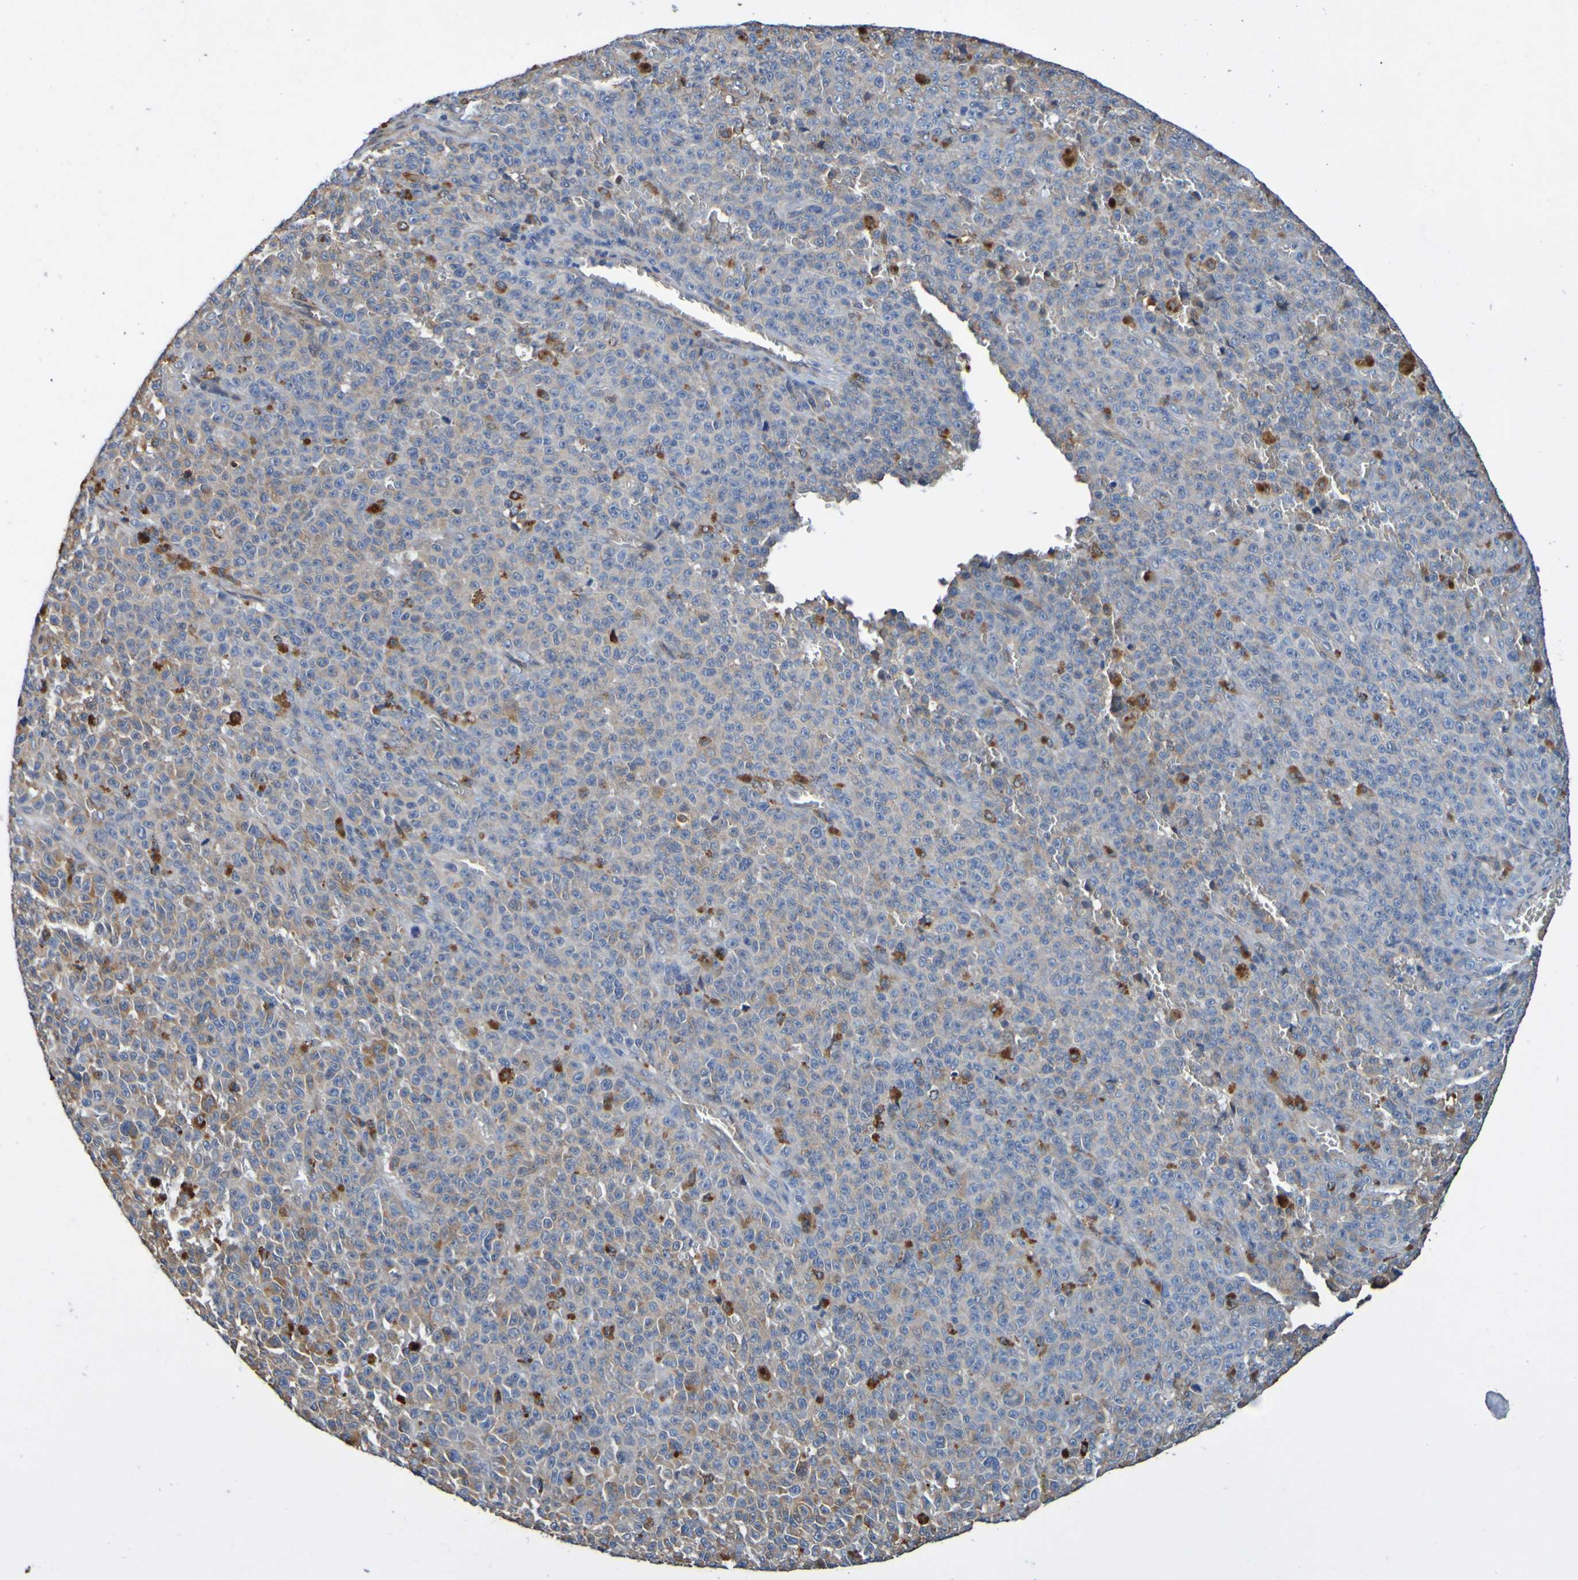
{"staining": {"intensity": "weak", "quantity": ">75%", "location": "cytoplasmic/membranous"}, "tissue": "melanoma", "cell_type": "Tumor cells", "image_type": "cancer", "snomed": [{"axis": "morphology", "description": "Malignant melanoma, NOS"}, {"axis": "topography", "description": "Skin"}], "caption": "Immunohistochemical staining of melanoma exhibits low levels of weak cytoplasmic/membranous protein positivity in about >75% of tumor cells.", "gene": "METAP2", "patient": {"sex": "female", "age": 82}}